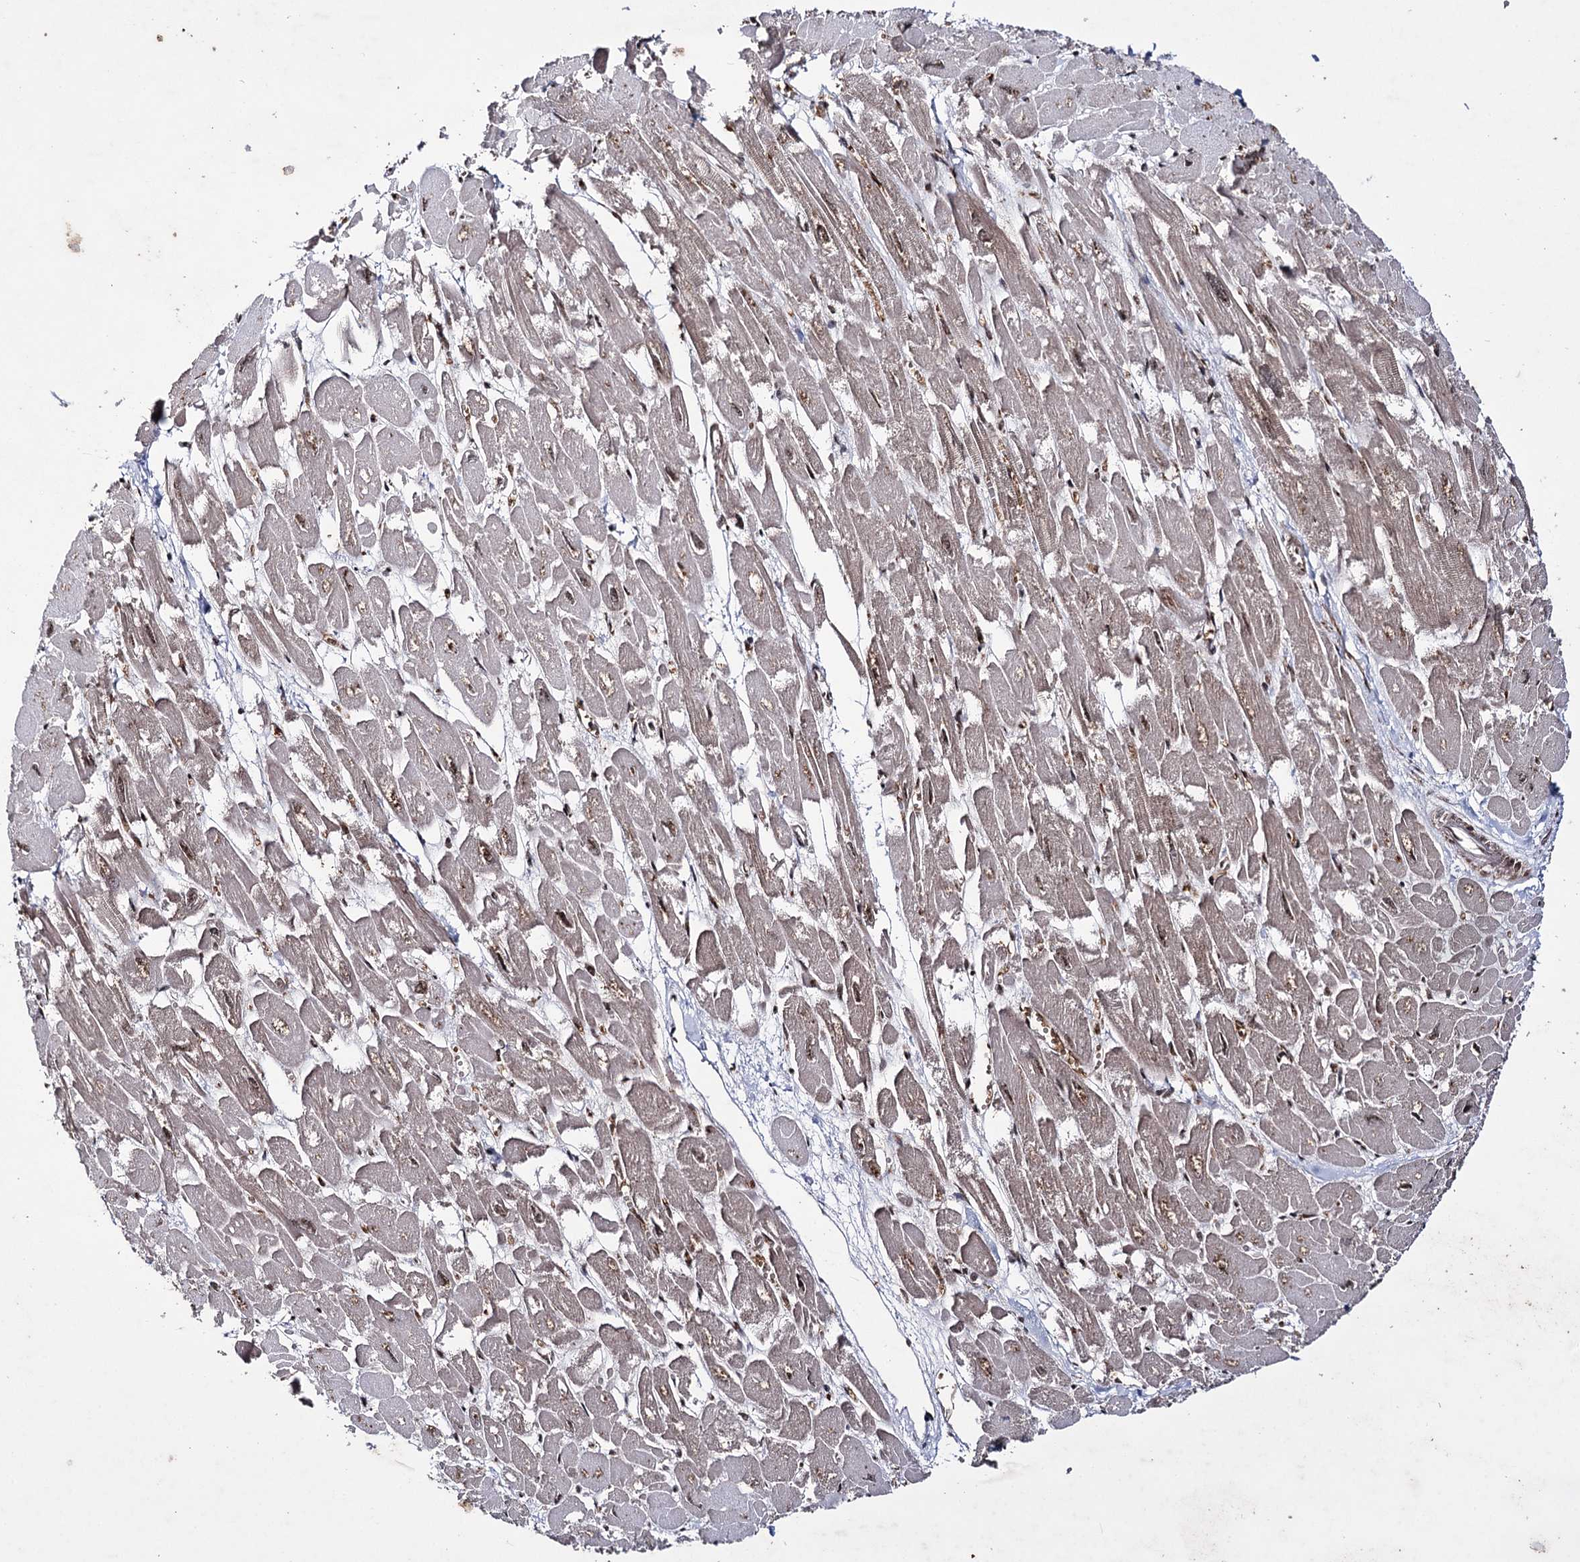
{"staining": {"intensity": "strong", "quantity": "25%-75%", "location": "nuclear"}, "tissue": "heart muscle", "cell_type": "Cardiomyocytes", "image_type": "normal", "snomed": [{"axis": "morphology", "description": "Normal tissue, NOS"}, {"axis": "topography", "description": "Heart"}], "caption": "Heart muscle stained with a brown dye reveals strong nuclear positive positivity in approximately 25%-75% of cardiomyocytes.", "gene": "PRPF40A", "patient": {"sex": "male", "age": 54}}